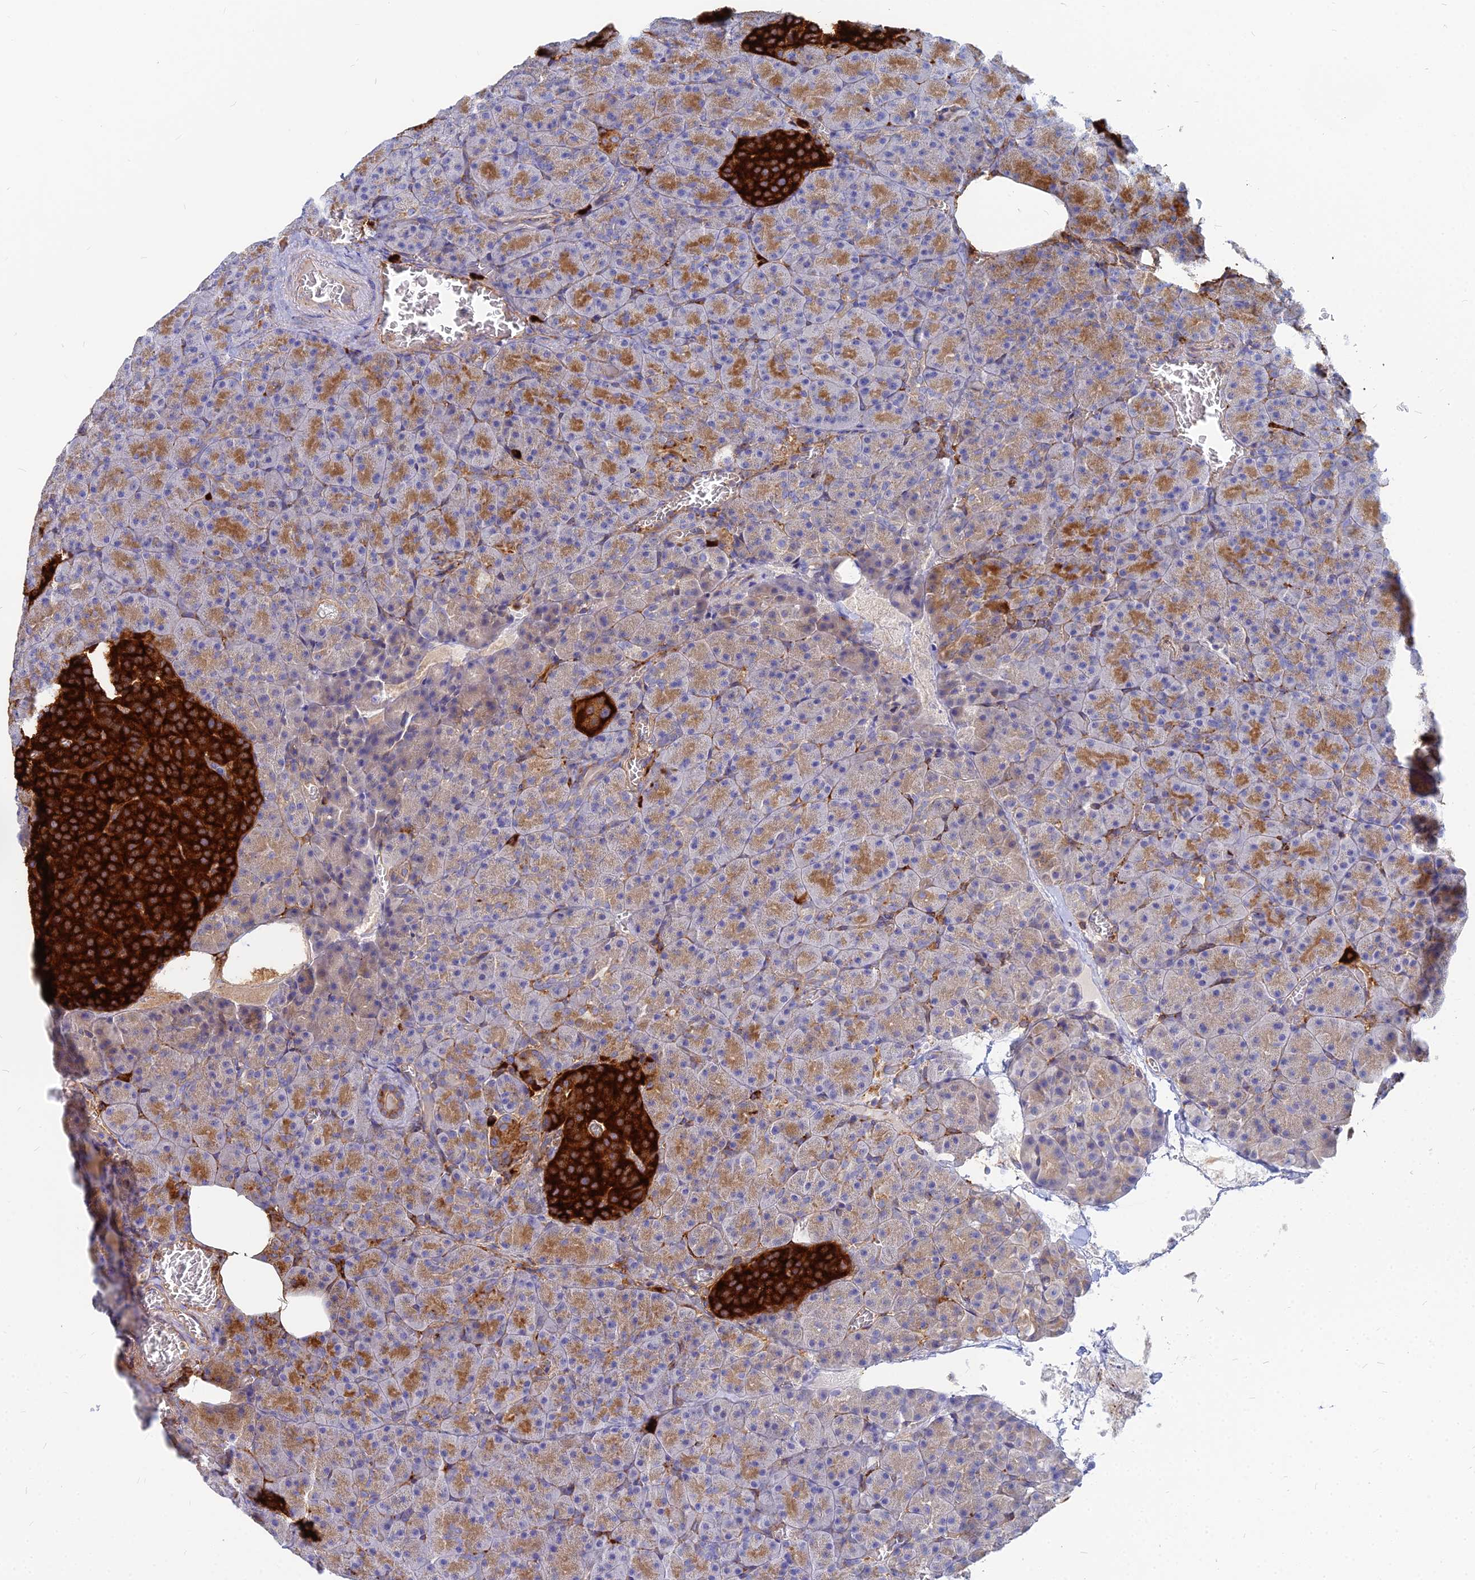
{"staining": {"intensity": "moderate", "quantity": ">75%", "location": "cytoplasmic/membranous"}, "tissue": "pancreas", "cell_type": "Exocrine glandular cells", "image_type": "normal", "snomed": [{"axis": "morphology", "description": "Normal tissue, NOS"}, {"axis": "topography", "description": "Pancreas"}], "caption": "Unremarkable pancreas was stained to show a protein in brown. There is medium levels of moderate cytoplasmic/membranous staining in approximately >75% of exocrine glandular cells. The staining was performed using DAB (3,3'-diaminobenzidine), with brown indicating positive protein expression. Nuclei are stained blue with hematoxylin.", "gene": "VAT1", "patient": {"sex": "female", "age": 74}}